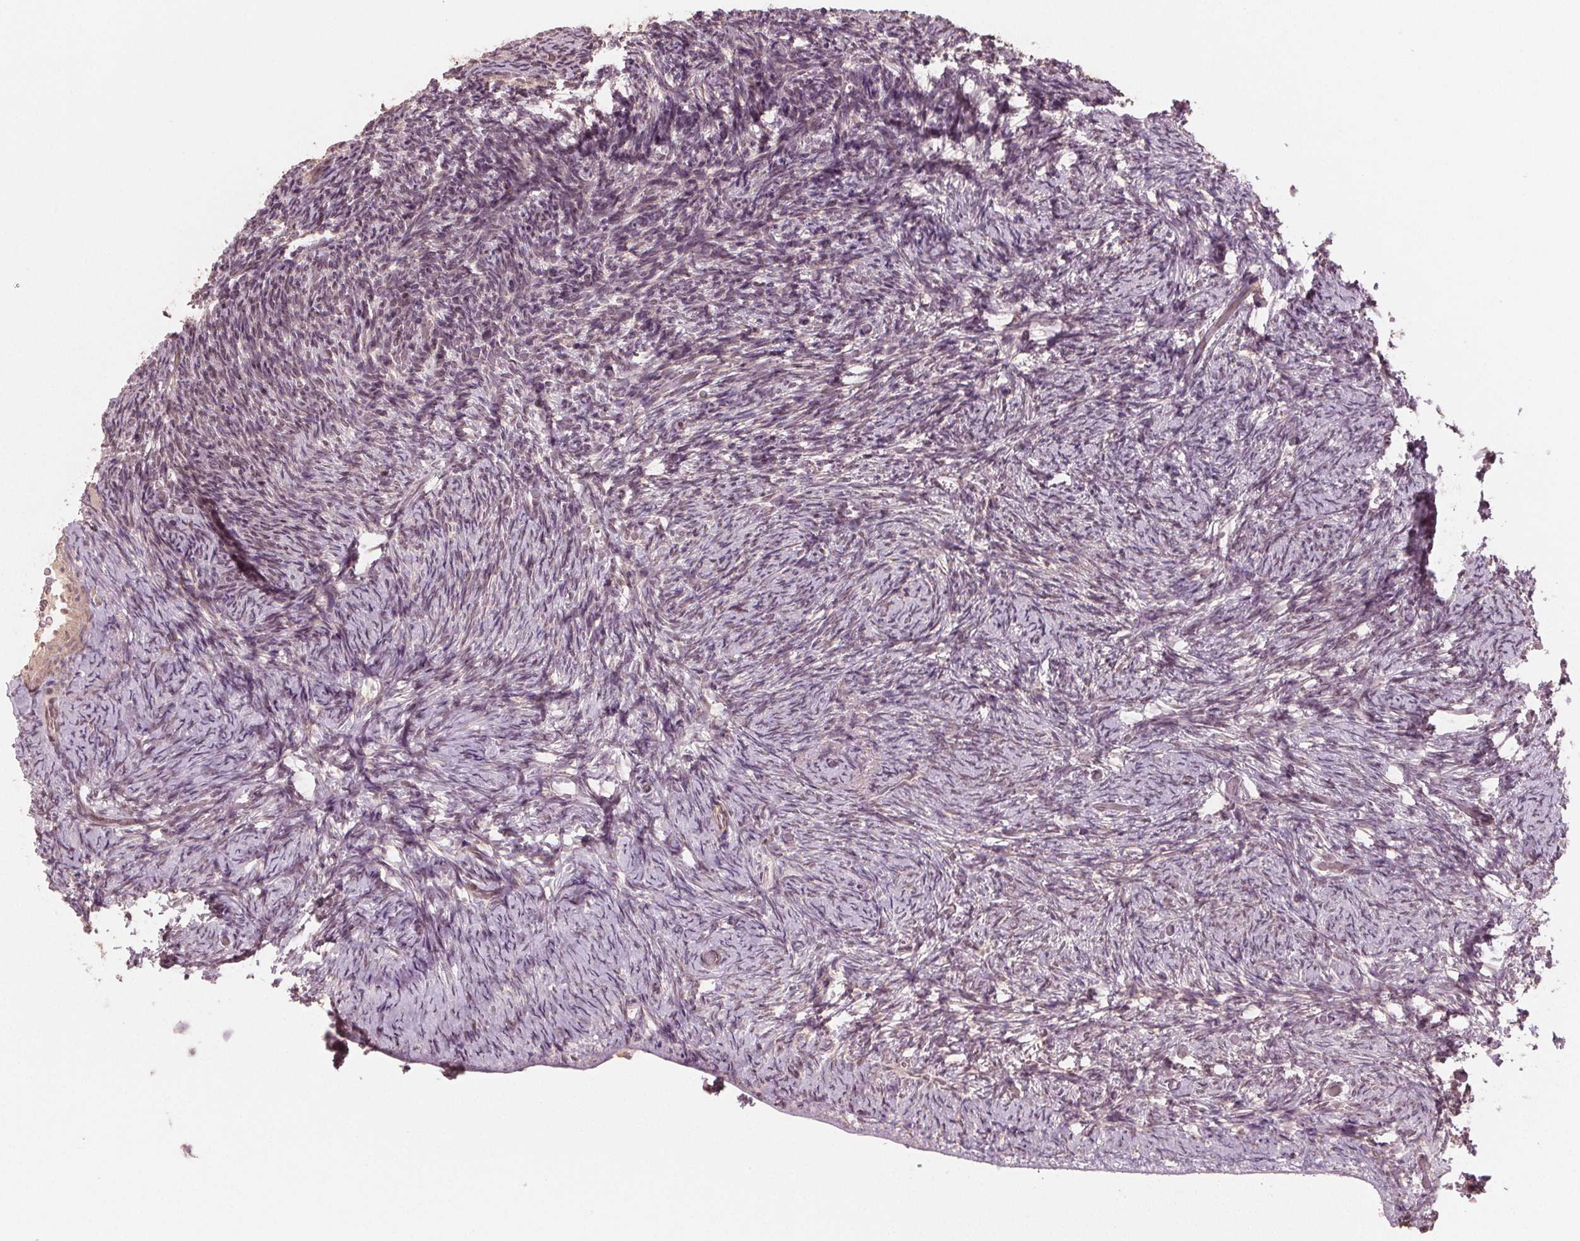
{"staining": {"intensity": "negative", "quantity": "none", "location": "none"}, "tissue": "ovary", "cell_type": "Follicle cells", "image_type": "normal", "snomed": [{"axis": "morphology", "description": "Normal tissue, NOS"}, {"axis": "topography", "description": "Ovary"}], "caption": "There is no significant staining in follicle cells of ovary. (DAB immunohistochemistry (IHC), high magnification).", "gene": "CLBA1", "patient": {"sex": "female", "age": 34}}